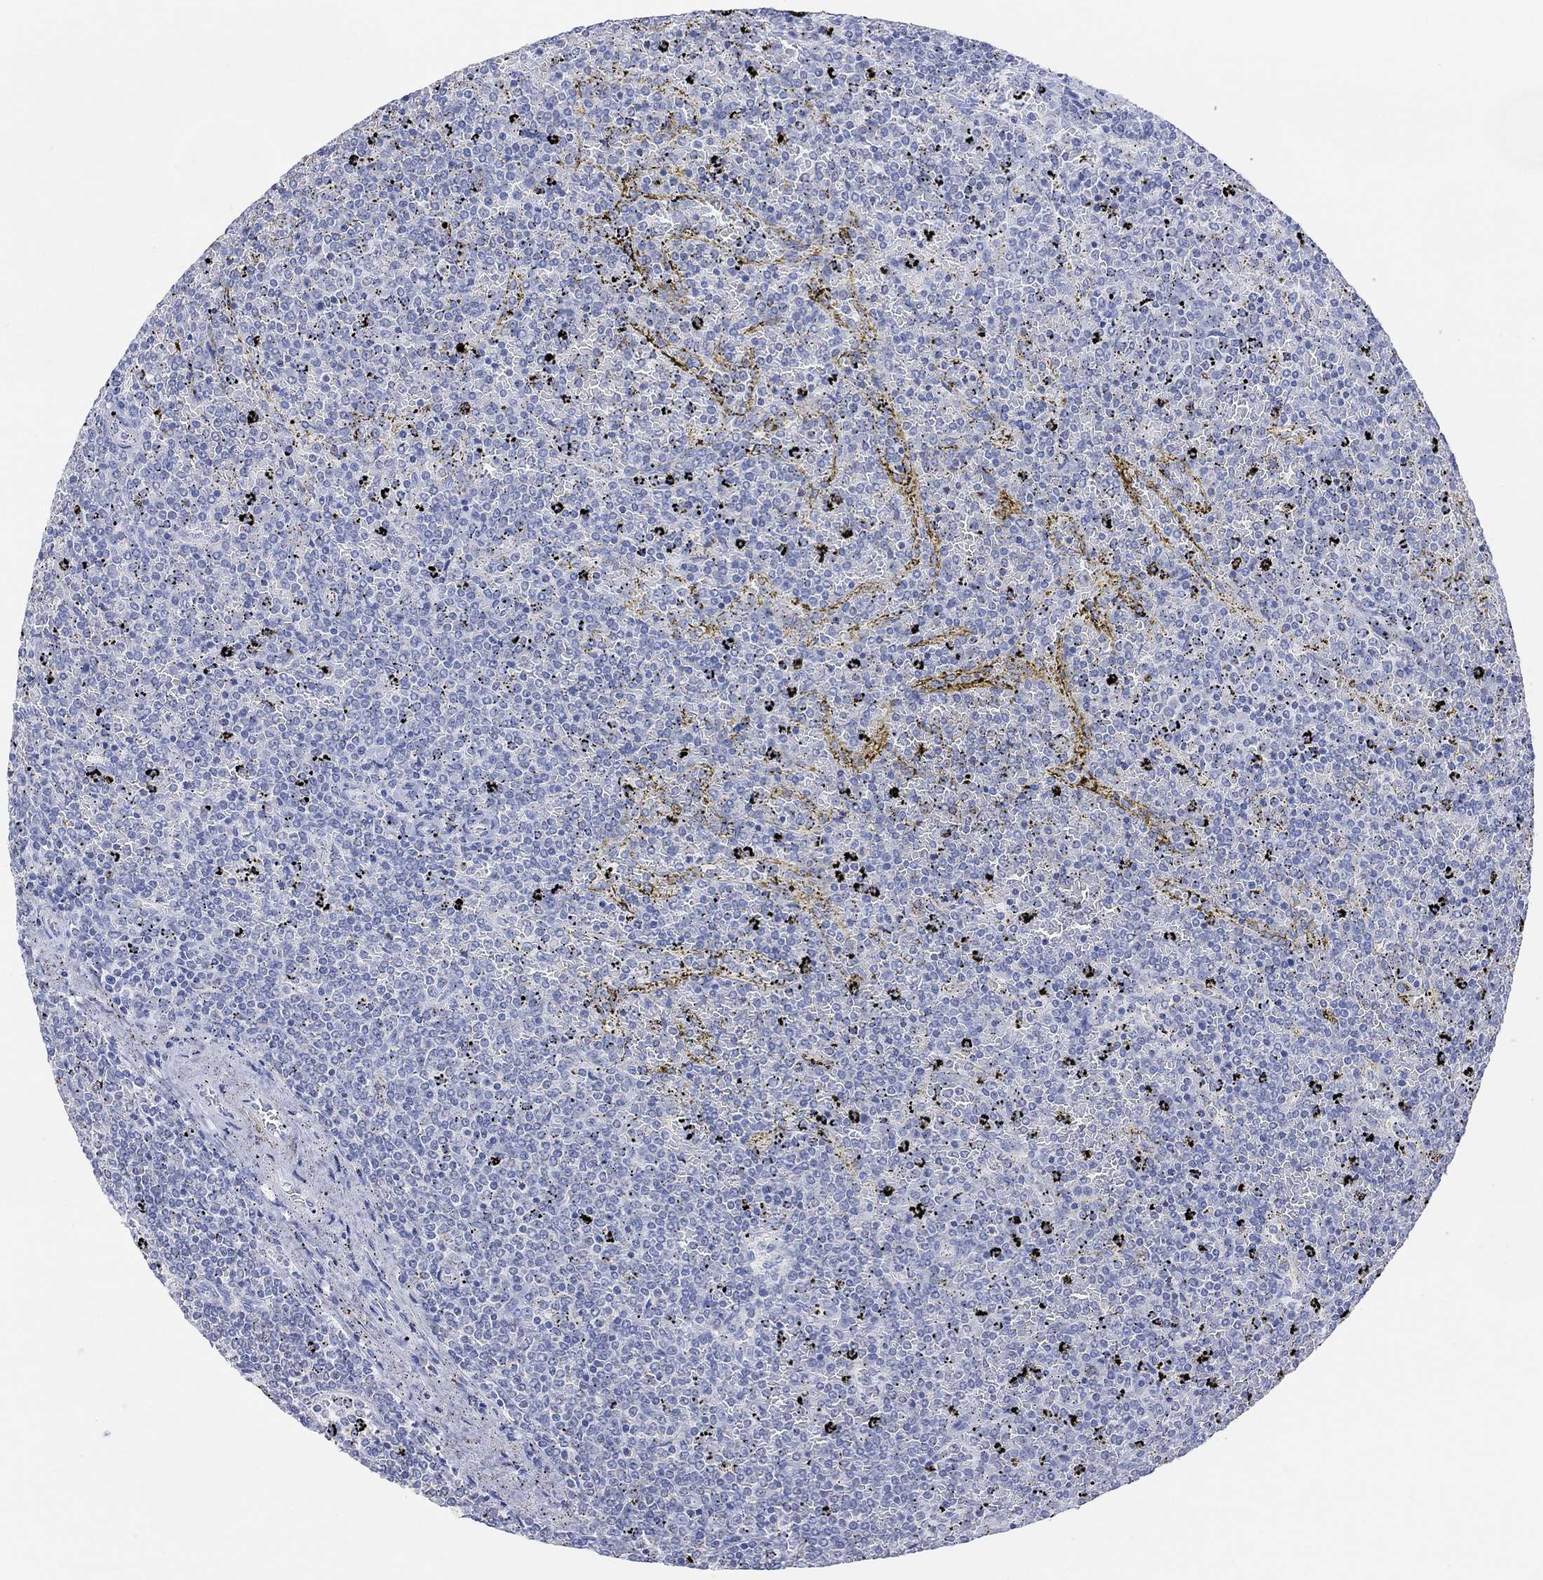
{"staining": {"intensity": "negative", "quantity": "none", "location": "none"}, "tissue": "lymphoma", "cell_type": "Tumor cells", "image_type": "cancer", "snomed": [{"axis": "morphology", "description": "Malignant lymphoma, non-Hodgkin's type, Low grade"}, {"axis": "topography", "description": "Spleen"}], "caption": "High magnification brightfield microscopy of low-grade malignant lymphoma, non-Hodgkin's type stained with DAB (3,3'-diaminobenzidine) (brown) and counterstained with hematoxylin (blue): tumor cells show no significant expression. Brightfield microscopy of immunohistochemistry stained with DAB (brown) and hematoxylin (blue), captured at high magnification.", "gene": "SYT12", "patient": {"sex": "female", "age": 77}}